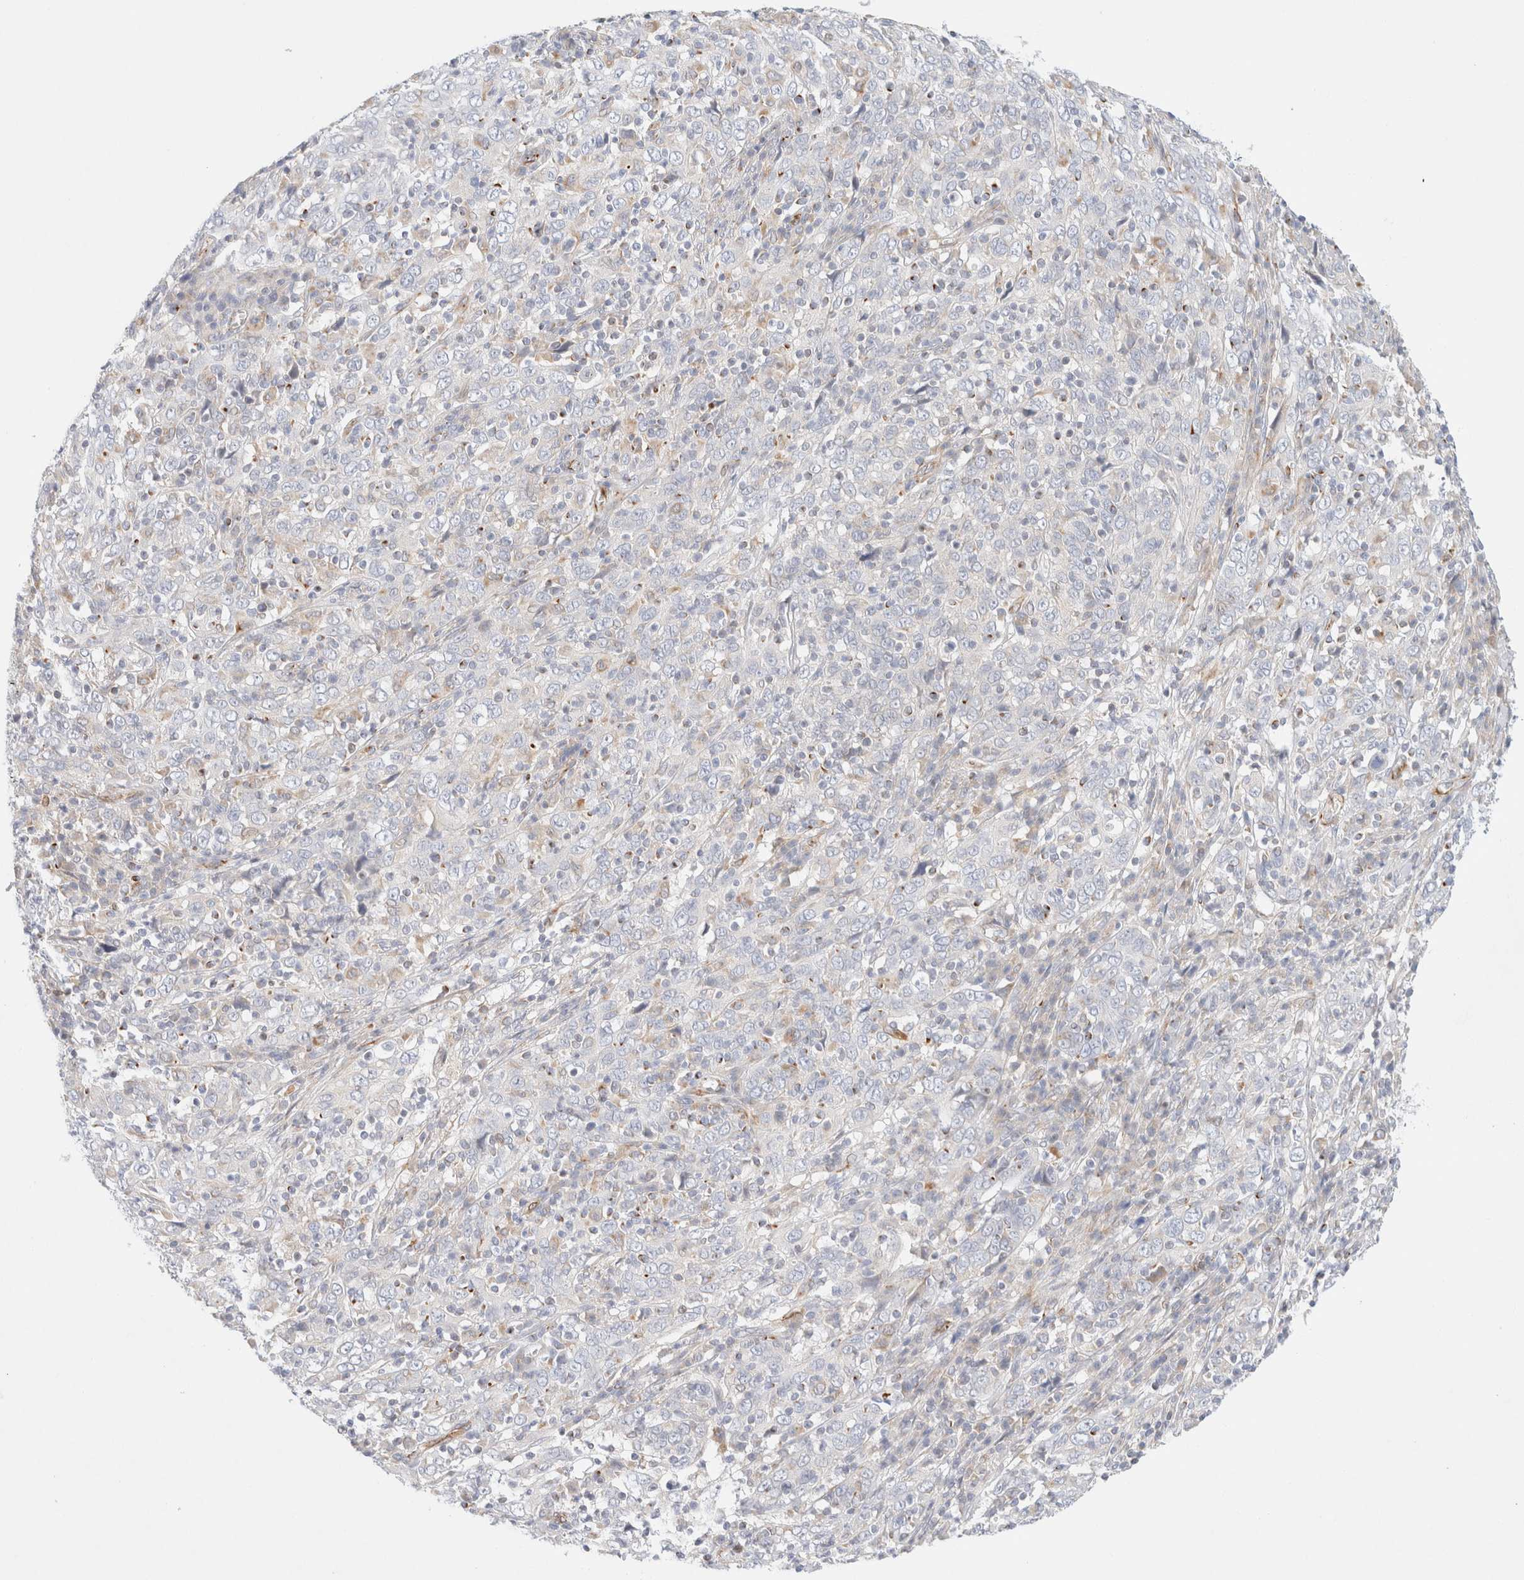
{"staining": {"intensity": "negative", "quantity": "none", "location": "none"}, "tissue": "cervical cancer", "cell_type": "Tumor cells", "image_type": "cancer", "snomed": [{"axis": "morphology", "description": "Squamous cell carcinoma, NOS"}, {"axis": "topography", "description": "Cervix"}], "caption": "A micrograph of human cervical cancer (squamous cell carcinoma) is negative for staining in tumor cells.", "gene": "SLC25A48", "patient": {"sex": "female", "age": 46}}